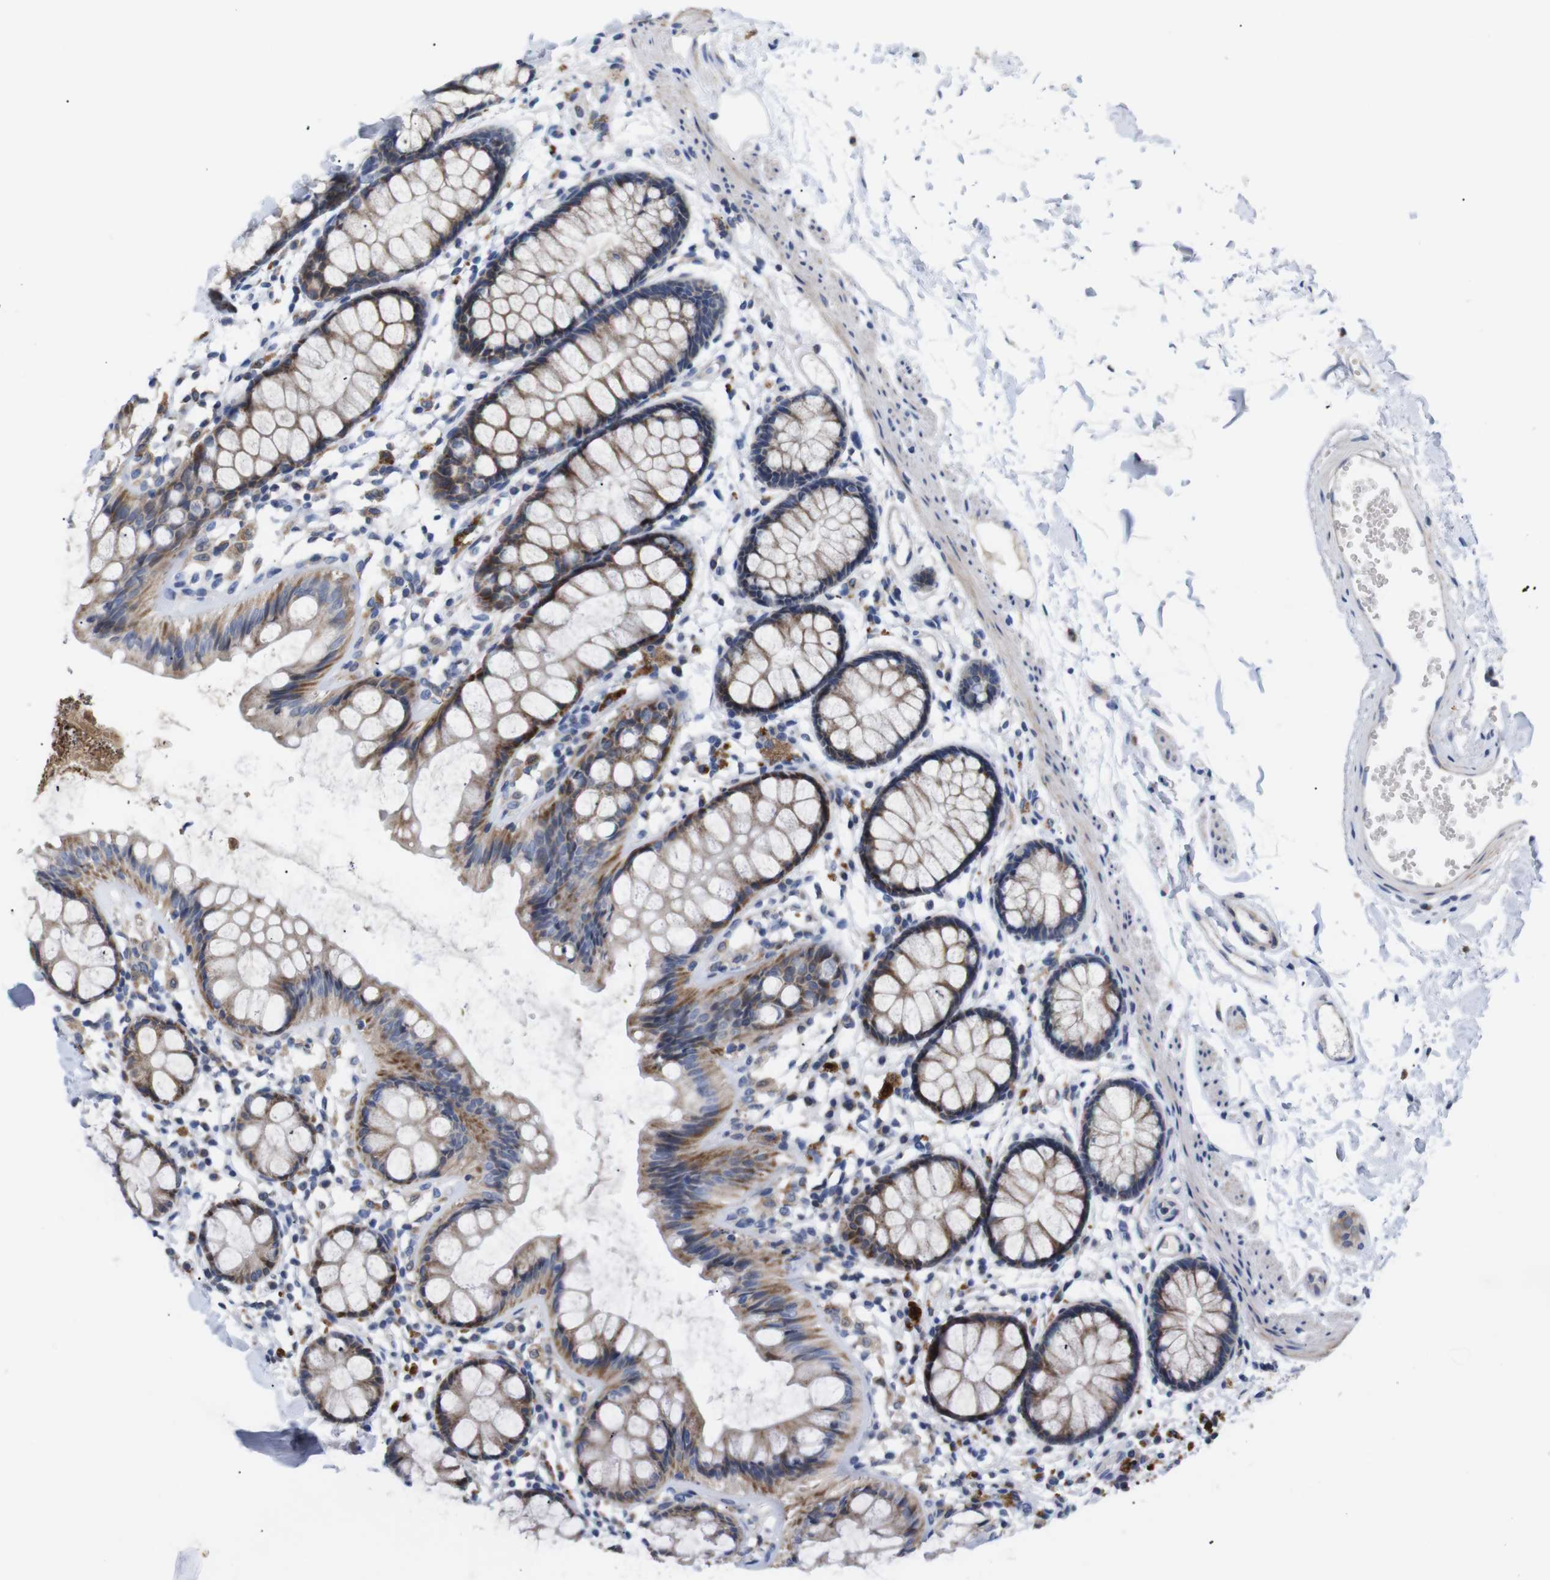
{"staining": {"intensity": "moderate", "quantity": ">75%", "location": "cytoplasmic/membranous"}, "tissue": "rectum", "cell_type": "Glandular cells", "image_type": "normal", "snomed": [{"axis": "morphology", "description": "Normal tissue, NOS"}, {"axis": "topography", "description": "Rectum"}], "caption": "The immunohistochemical stain shows moderate cytoplasmic/membranous positivity in glandular cells of unremarkable rectum. (IHC, brightfield microscopy, high magnification).", "gene": "LRRC55", "patient": {"sex": "female", "age": 66}}